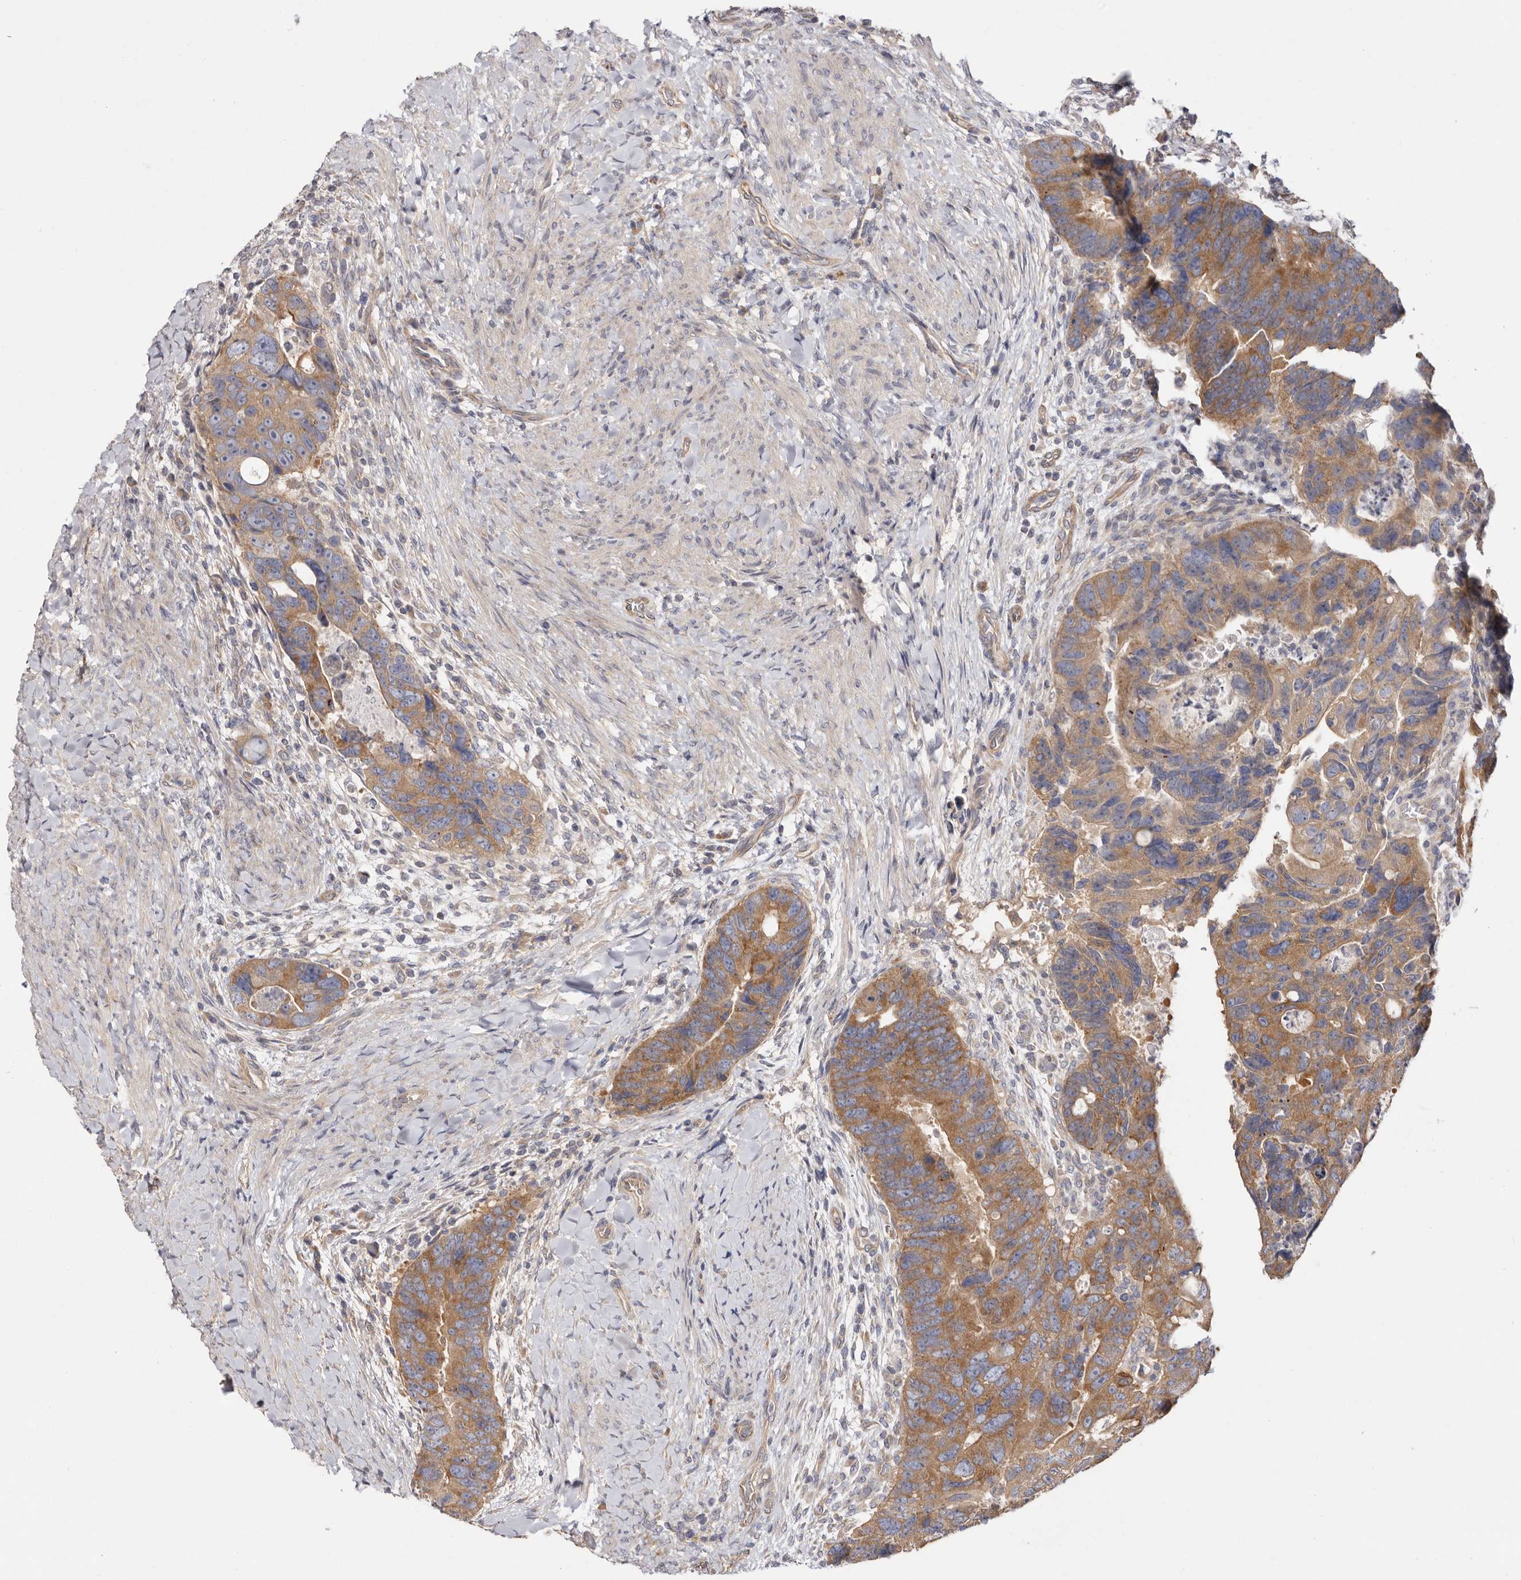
{"staining": {"intensity": "moderate", "quantity": ">75%", "location": "cytoplasmic/membranous"}, "tissue": "colorectal cancer", "cell_type": "Tumor cells", "image_type": "cancer", "snomed": [{"axis": "morphology", "description": "Adenocarcinoma, NOS"}, {"axis": "topography", "description": "Rectum"}], "caption": "High-magnification brightfield microscopy of colorectal cancer (adenocarcinoma) stained with DAB (3,3'-diaminobenzidine) (brown) and counterstained with hematoxylin (blue). tumor cells exhibit moderate cytoplasmic/membranous staining is identified in approximately>75% of cells.", "gene": "FAM167B", "patient": {"sex": "male", "age": 59}}